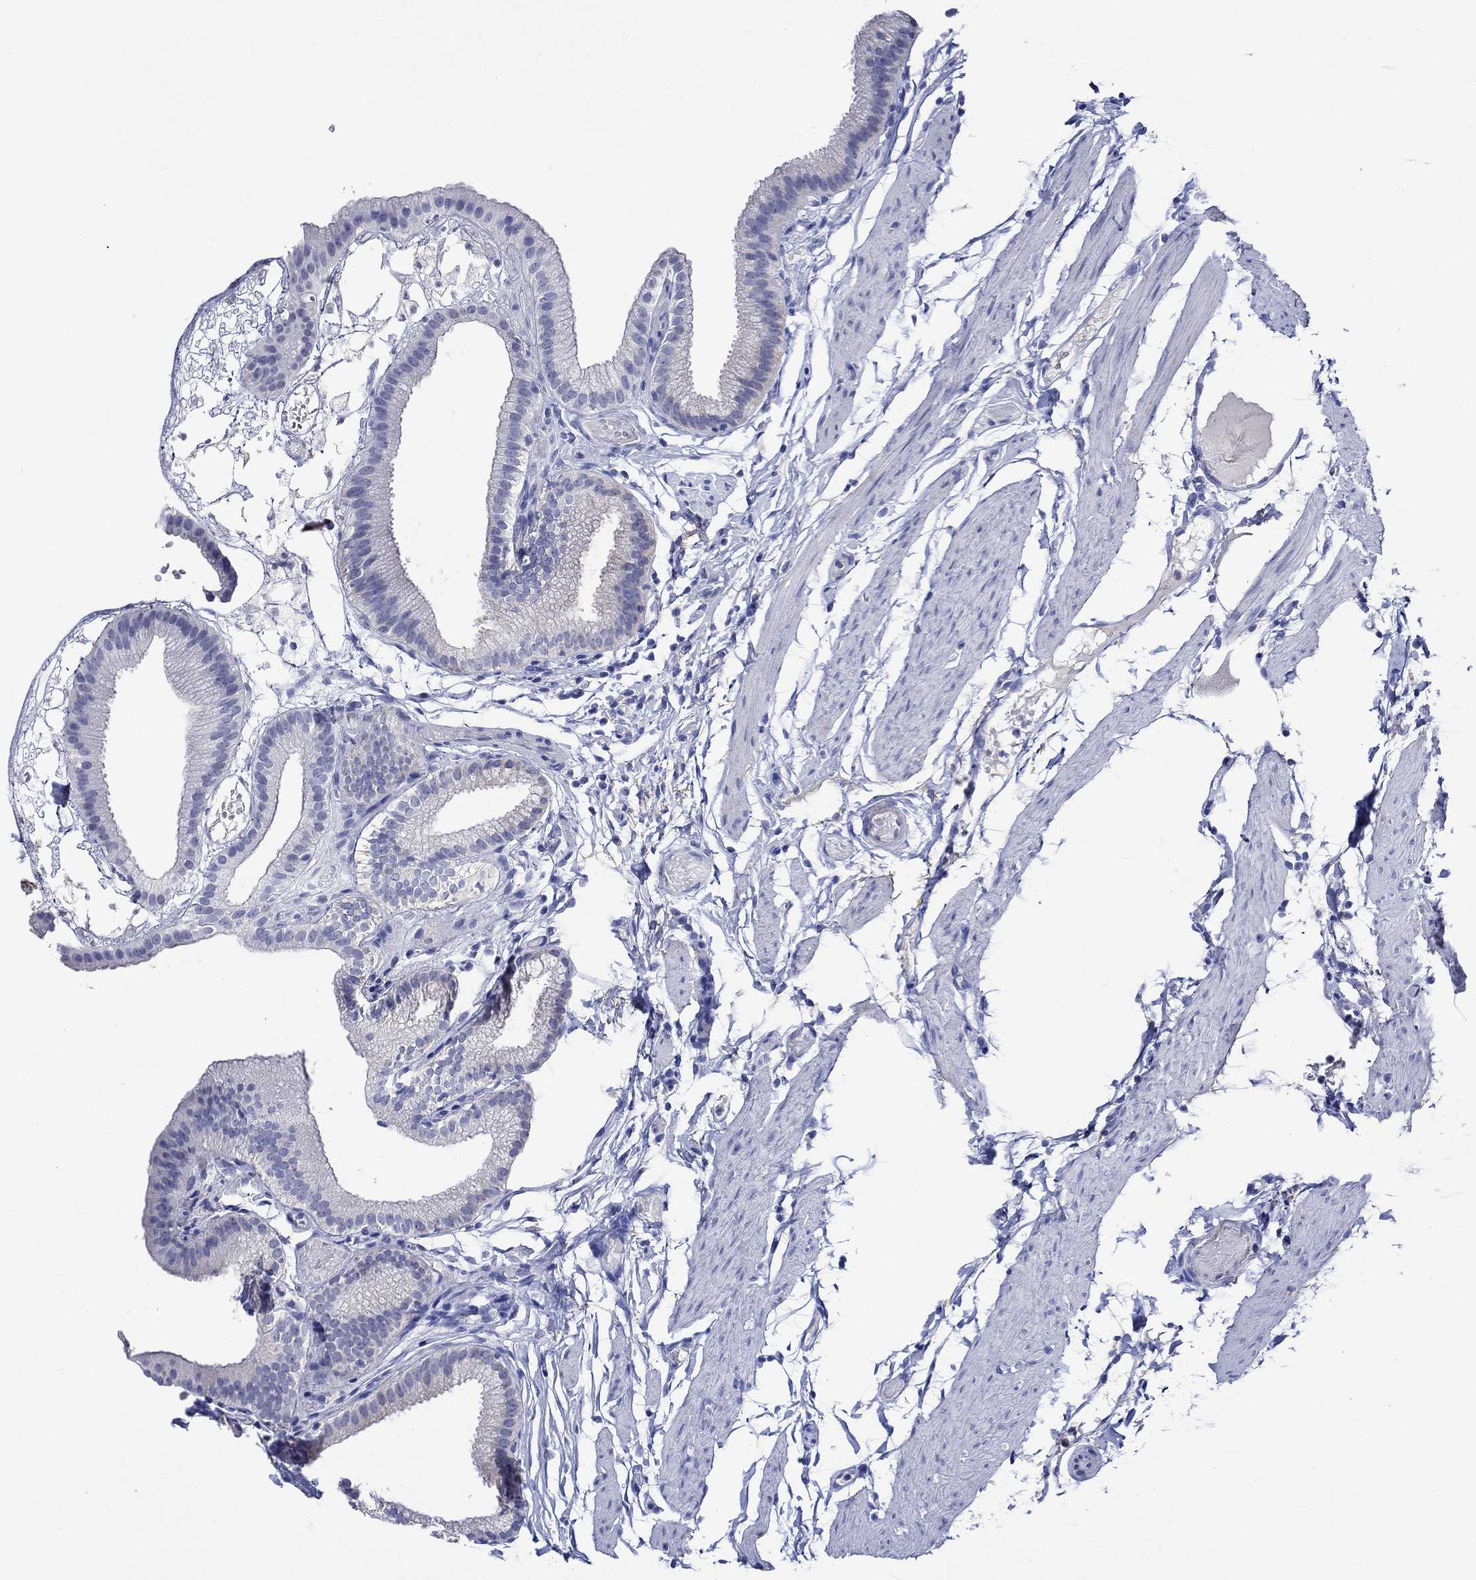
{"staining": {"intensity": "negative", "quantity": "none", "location": "none"}, "tissue": "gallbladder", "cell_type": "Glandular cells", "image_type": "normal", "snomed": [{"axis": "morphology", "description": "Normal tissue, NOS"}, {"axis": "topography", "description": "Gallbladder"}], "caption": "This micrograph is of benign gallbladder stained with IHC to label a protein in brown with the nuclei are counter-stained blue. There is no expression in glandular cells.", "gene": "KLHL35", "patient": {"sex": "female", "age": 45}}